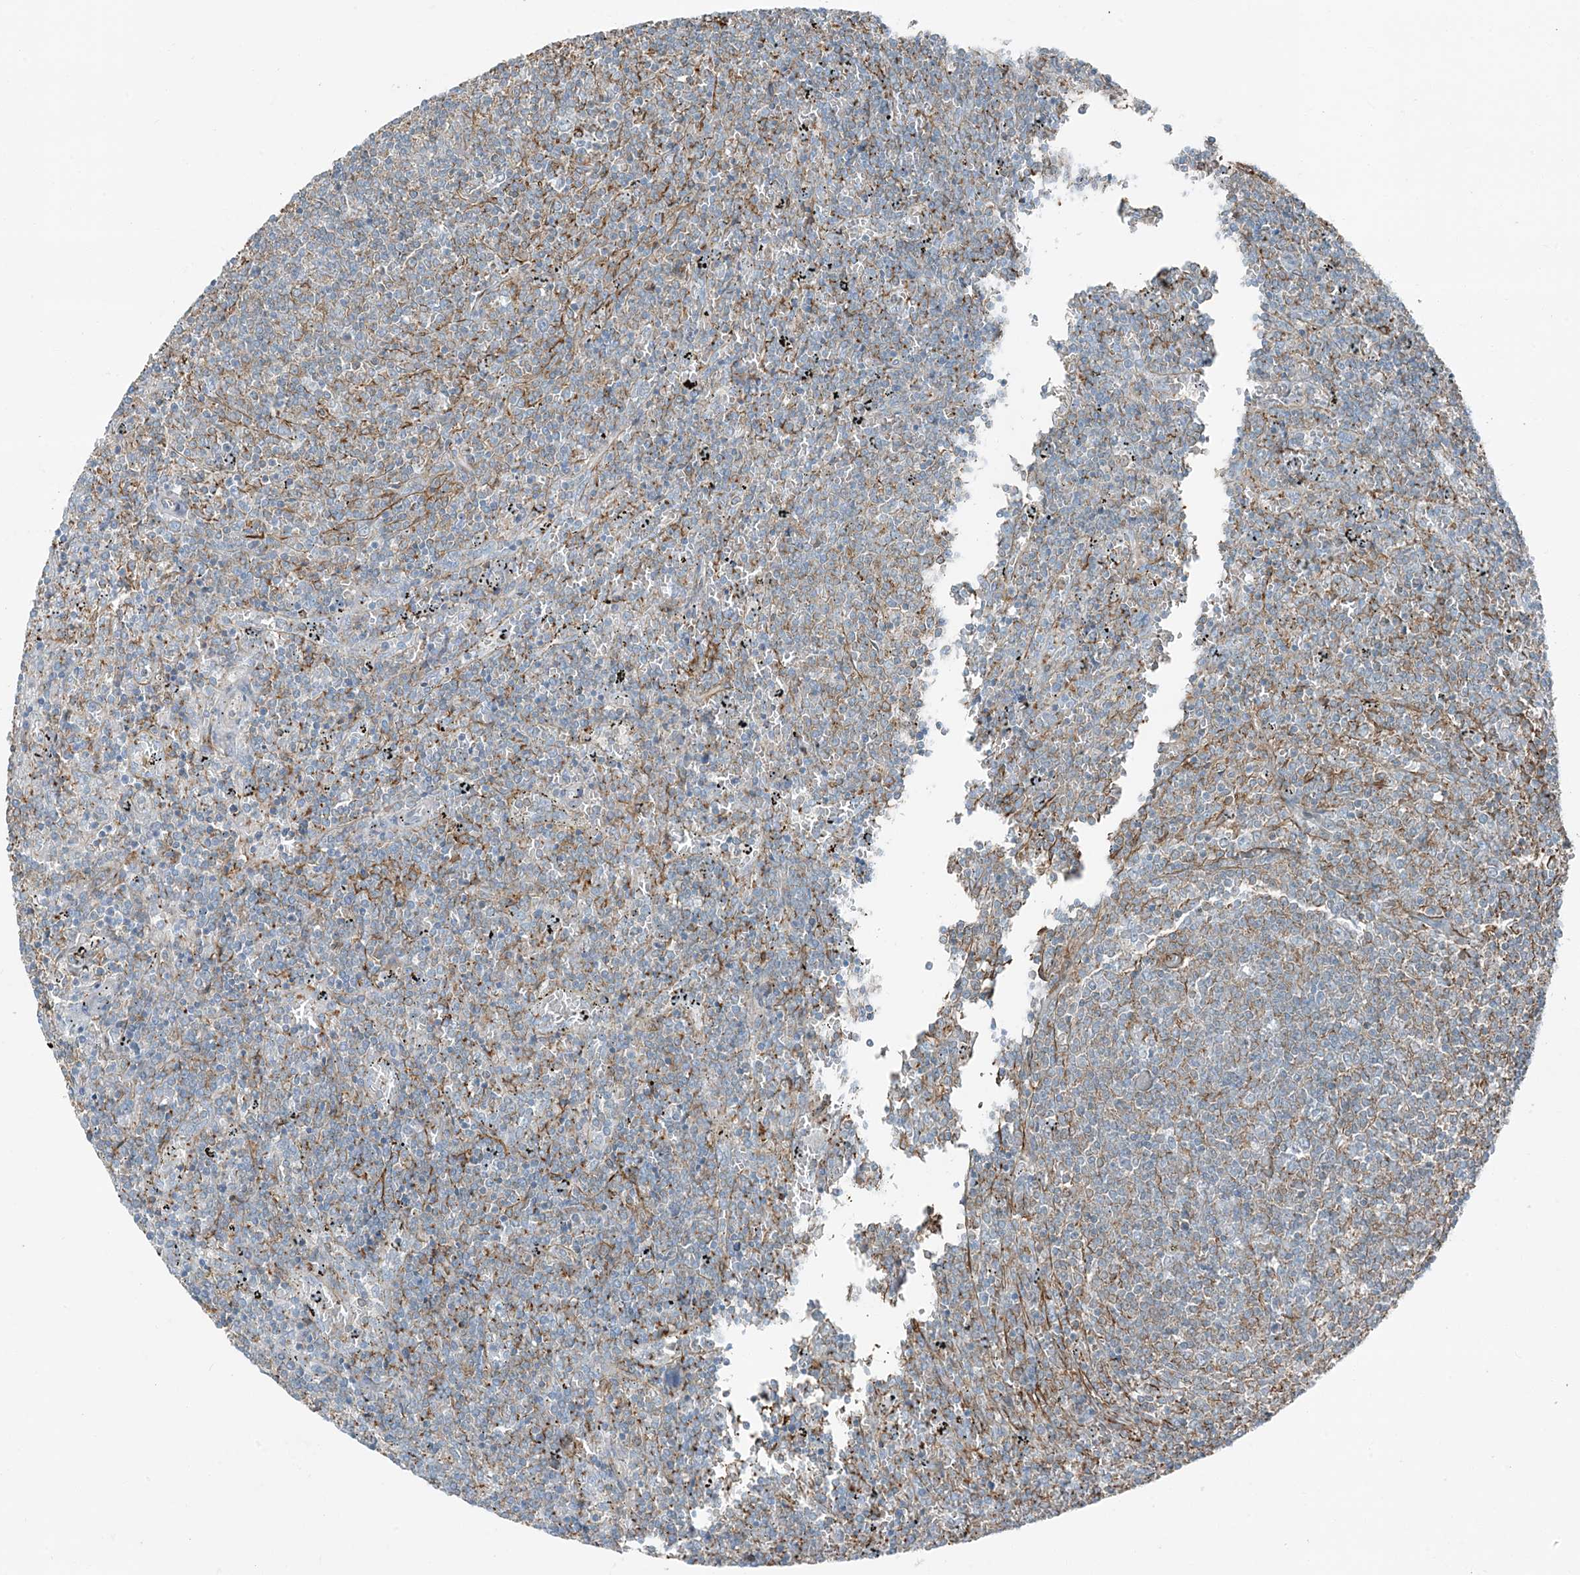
{"staining": {"intensity": "negative", "quantity": "none", "location": "none"}, "tissue": "lymphoma", "cell_type": "Tumor cells", "image_type": "cancer", "snomed": [{"axis": "morphology", "description": "Malignant lymphoma, non-Hodgkin's type, Low grade"}, {"axis": "topography", "description": "Spleen"}], "caption": "Tumor cells are negative for brown protein staining in lymphoma. (DAB IHC with hematoxylin counter stain).", "gene": "APOBEC3C", "patient": {"sex": "female", "age": 50}}